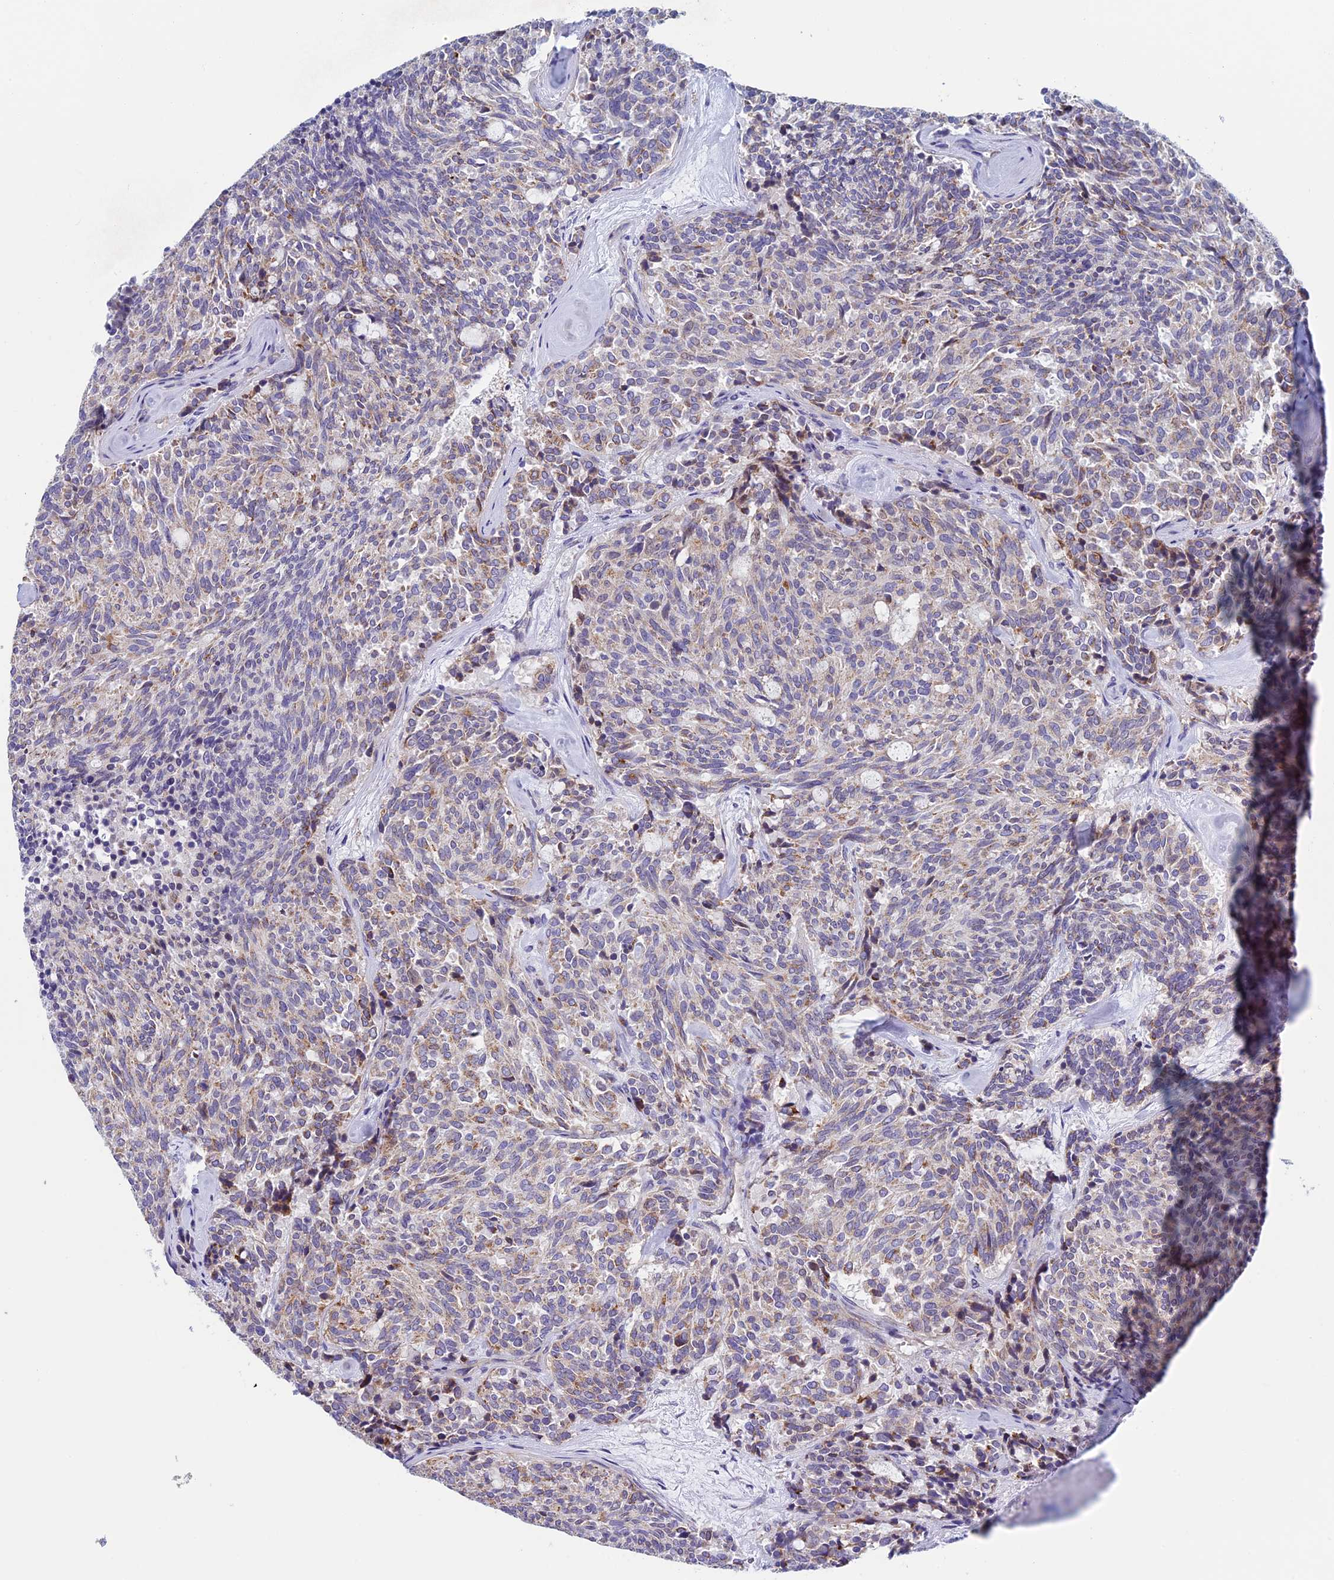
{"staining": {"intensity": "weak", "quantity": "25%-75%", "location": "cytoplasmic/membranous"}, "tissue": "carcinoid", "cell_type": "Tumor cells", "image_type": "cancer", "snomed": [{"axis": "morphology", "description": "Carcinoid, malignant, NOS"}, {"axis": "topography", "description": "Pancreas"}], "caption": "Immunohistochemistry (IHC) photomicrograph of human carcinoid (malignant) stained for a protein (brown), which exhibits low levels of weak cytoplasmic/membranous expression in about 25%-75% of tumor cells.", "gene": "MFSD12", "patient": {"sex": "female", "age": 54}}